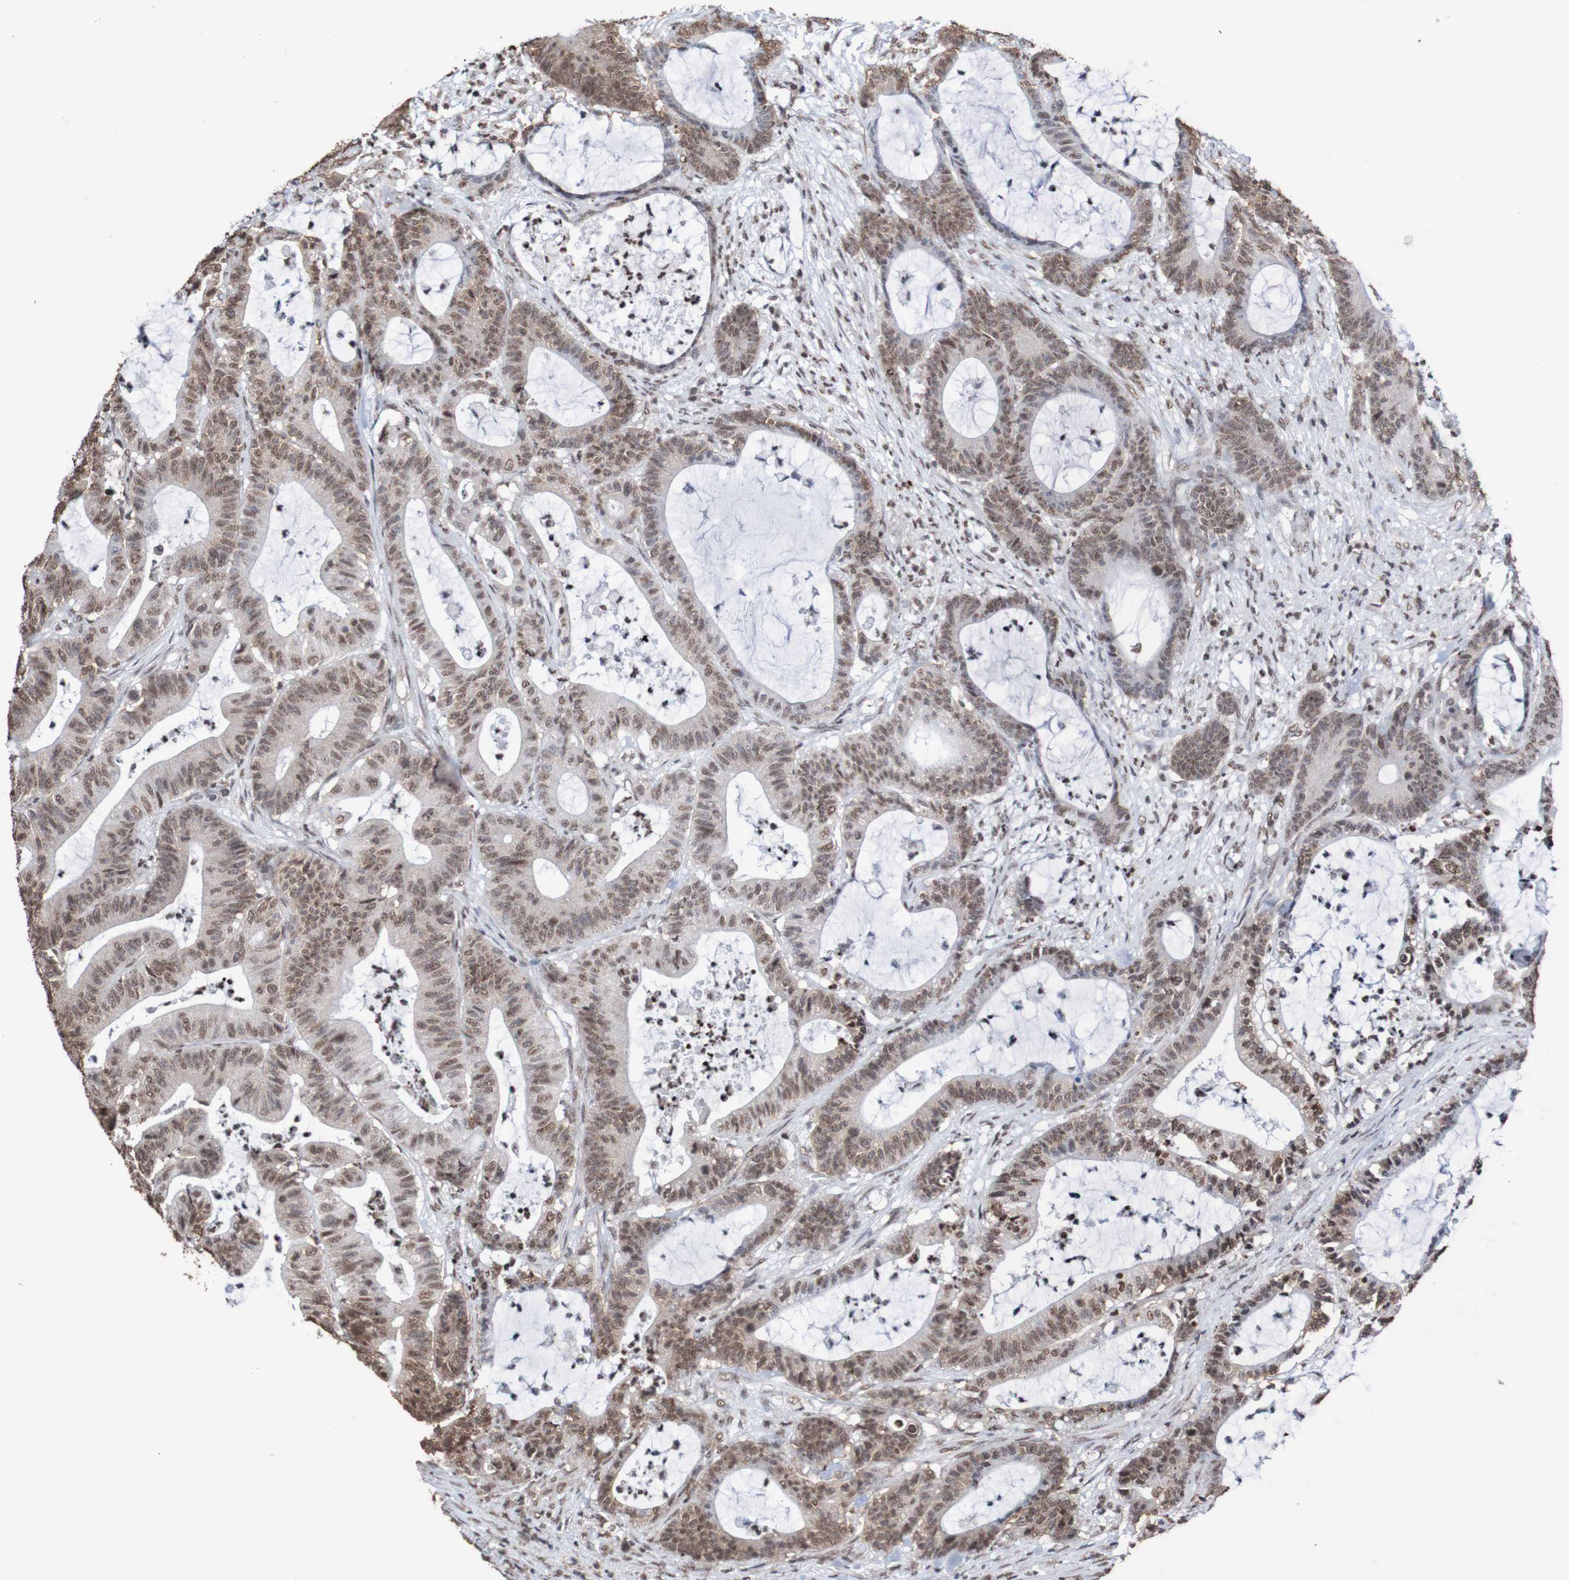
{"staining": {"intensity": "moderate", "quantity": ">75%", "location": "nuclear"}, "tissue": "colorectal cancer", "cell_type": "Tumor cells", "image_type": "cancer", "snomed": [{"axis": "morphology", "description": "Adenocarcinoma, NOS"}, {"axis": "topography", "description": "Colon"}], "caption": "Colorectal cancer stained for a protein (brown) reveals moderate nuclear positive expression in approximately >75% of tumor cells.", "gene": "GFI1", "patient": {"sex": "female", "age": 84}}